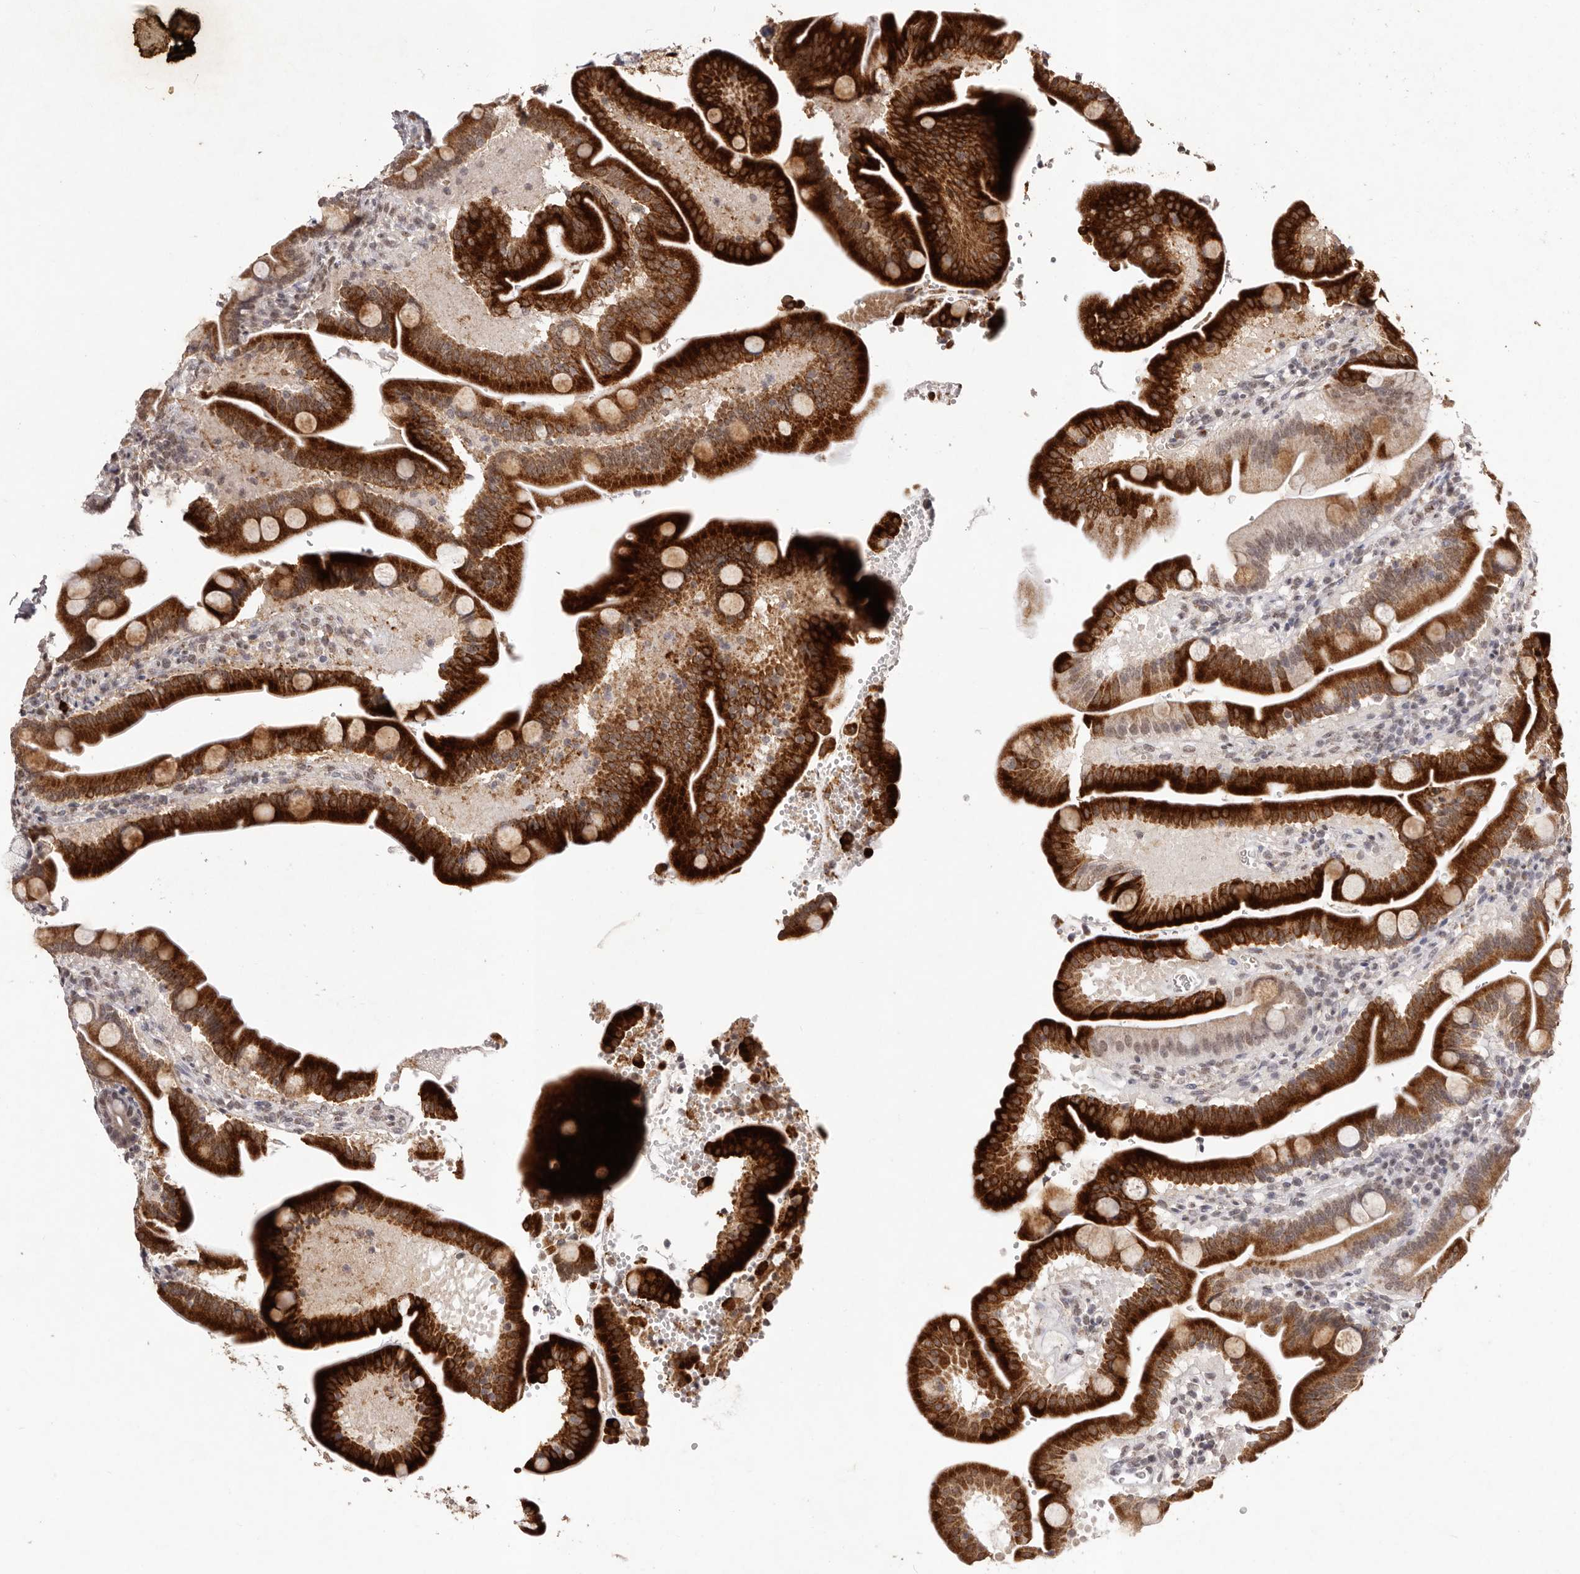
{"staining": {"intensity": "strong", "quantity": ">75%", "location": "cytoplasmic/membranous"}, "tissue": "duodenum", "cell_type": "Glandular cells", "image_type": "normal", "snomed": [{"axis": "morphology", "description": "Normal tissue, NOS"}, {"axis": "topography", "description": "Duodenum"}], "caption": "Immunohistochemistry of benign duodenum shows high levels of strong cytoplasmic/membranous positivity in about >75% of glandular cells.", "gene": "RPS6KA5", "patient": {"sex": "male", "age": 54}}